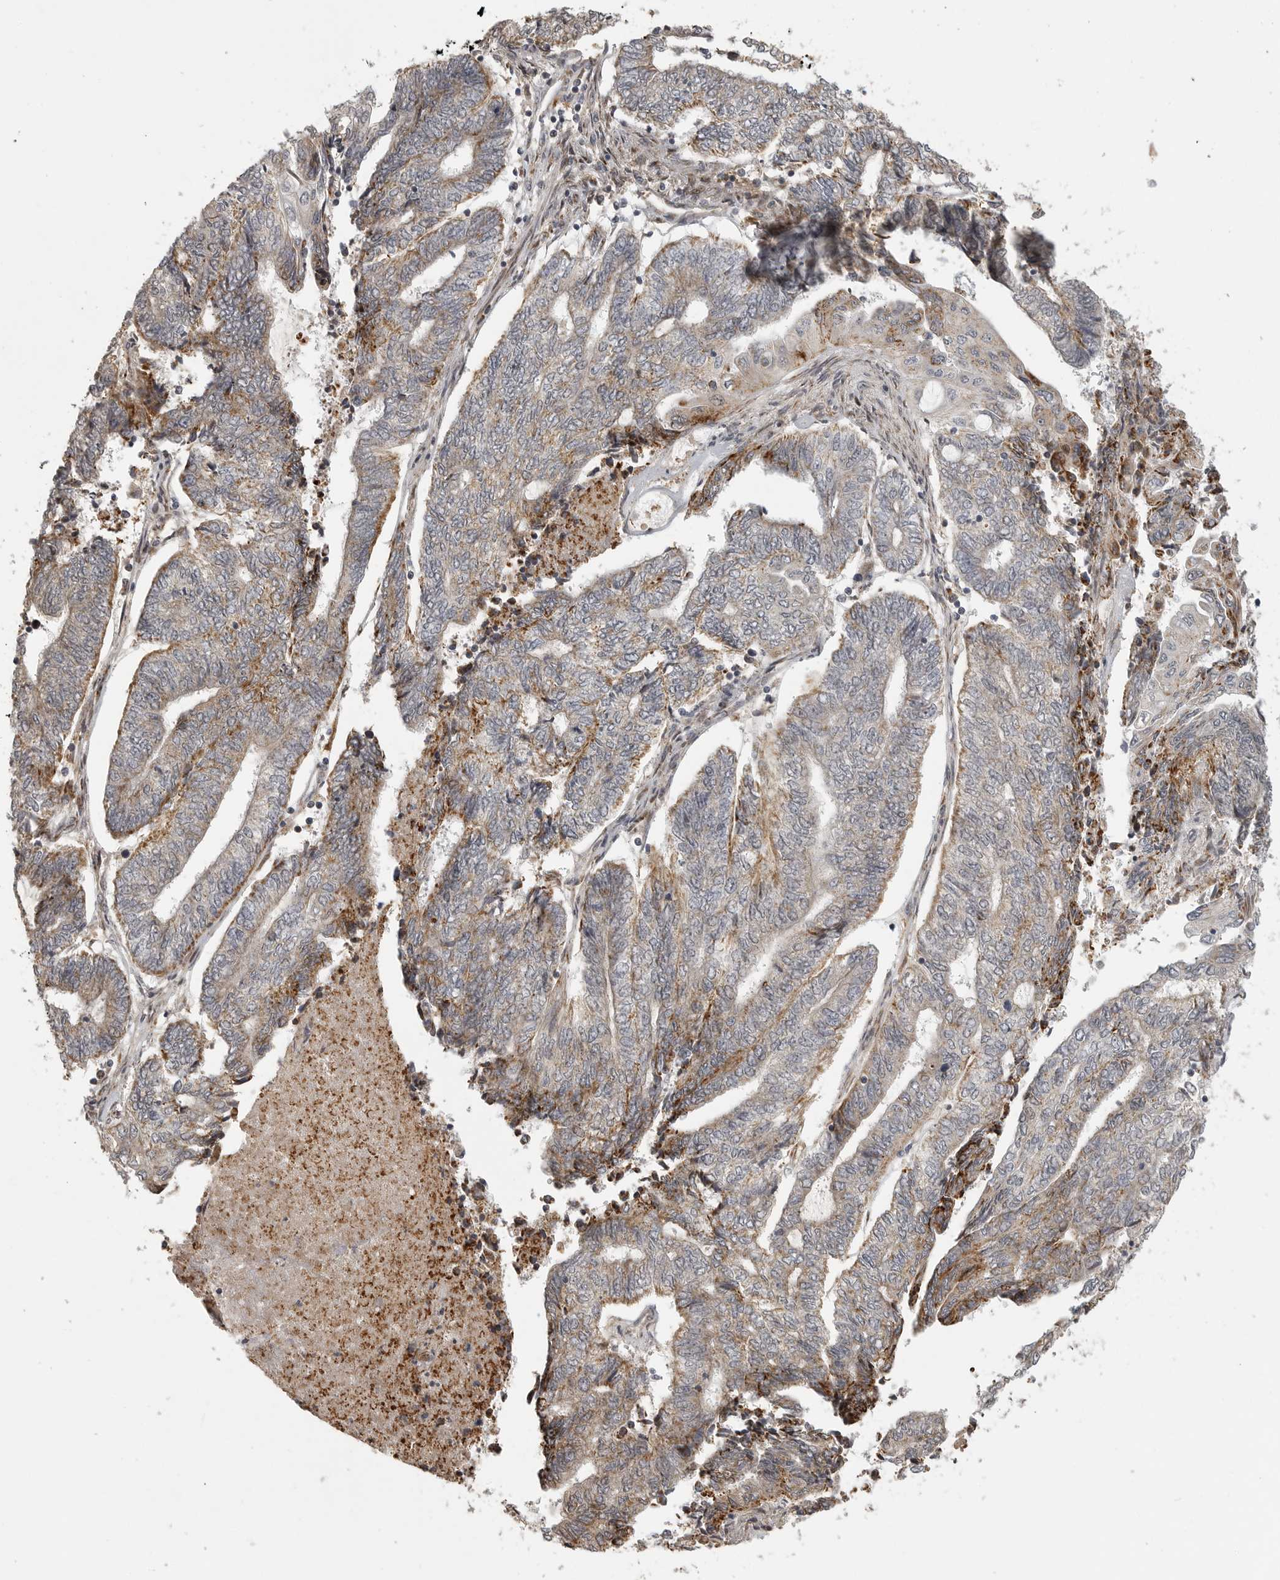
{"staining": {"intensity": "moderate", "quantity": ">75%", "location": "cytoplasmic/membranous"}, "tissue": "endometrial cancer", "cell_type": "Tumor cells", "image_type": "cancer", "snomed": [{"axis": "morphology", "description": "Adenocarcinoma, NOS"}, {"axis": "topography", "description": "Uterus"}, {"axis": "topography", "description": "Endometrium"}], "caption": "Moderate cytoplasmic/membranous protein staining is appreciated in about >75% of tumor cells in endometrial cancer (adenocarcinoma).", "gene": "NARS2", "patient": {"sex": "female", "age": 70}}